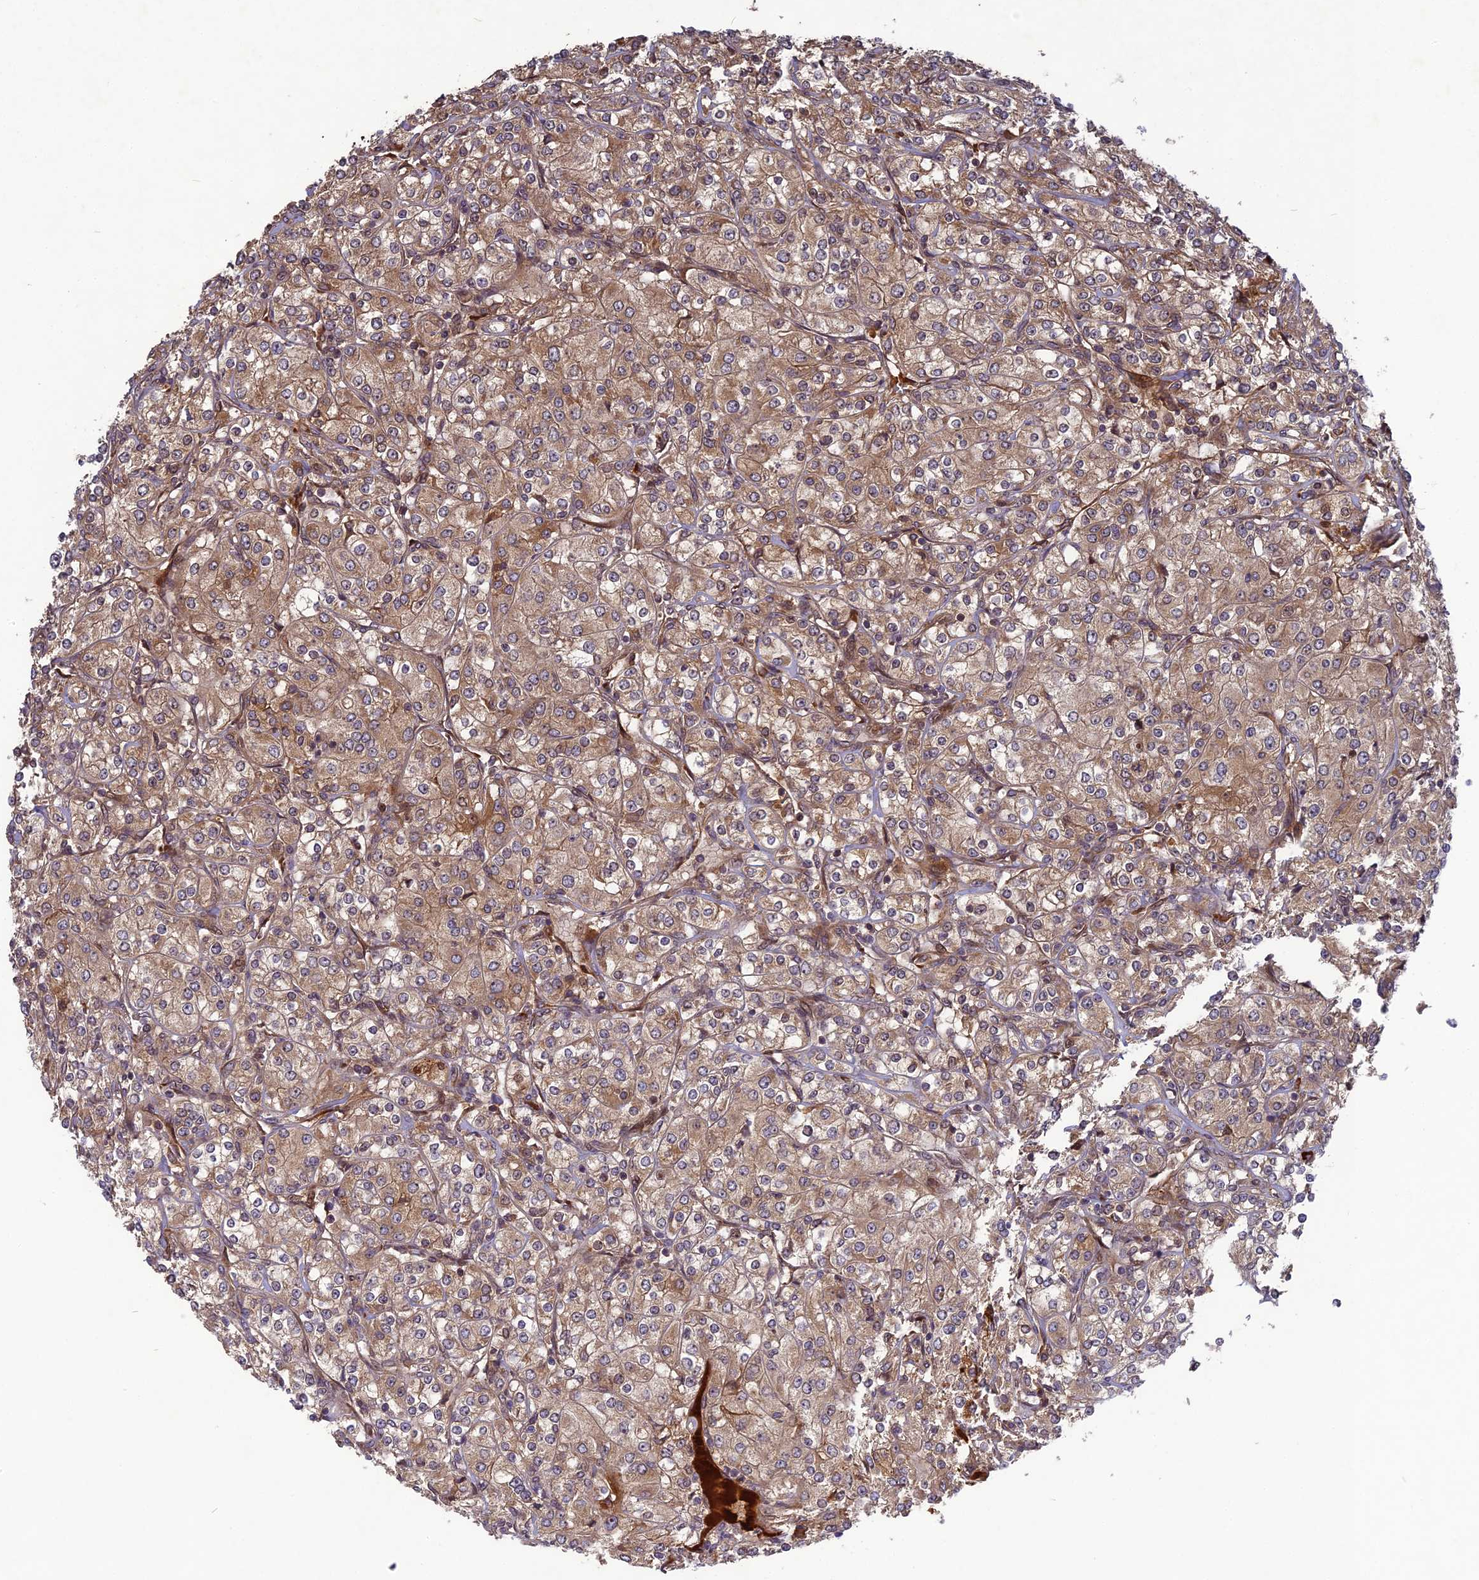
{"staining": {"intensity": "weak", "quantity": ">75%", "location": "cytoplasmic/membranous"}, "tissue": "renal cancer", "cell_type": "Tumor cells", "image_type": "cancer", "snomed": [{"axis": "morphology", "description": "Adenocarcinoma, NOS"}, {"axis": "topography", "description": "Kidney"}], "caption": "This is a histology image of immunohistochemistry staining of renal cancer (adenocarcinoma), which shows weak expression in the cytoplasmic/membranous of tumor cells.", "gene": "TMUB2", "patient": {"sex": "male", "age": 77}}